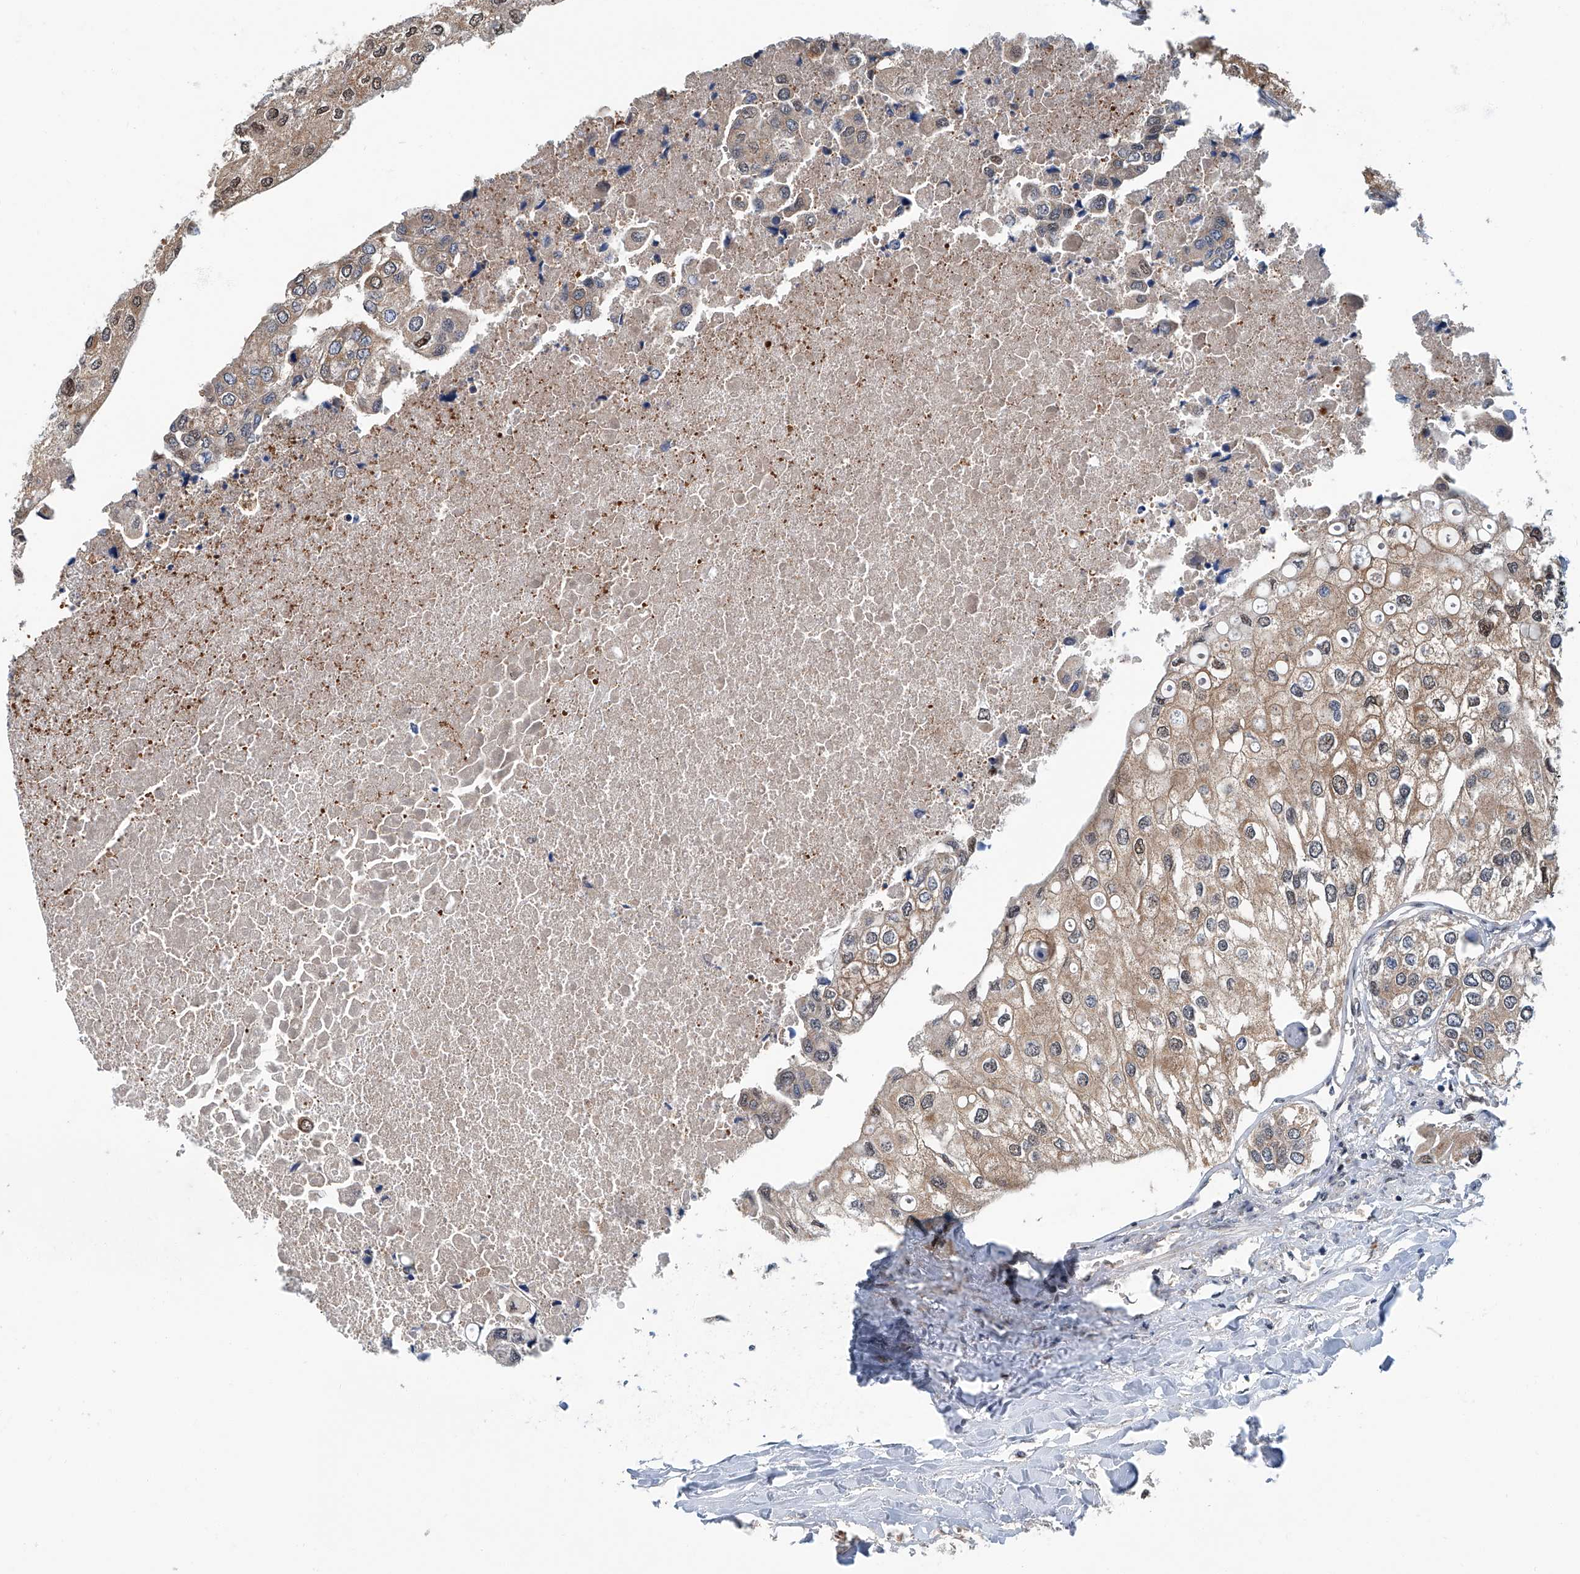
{"staining": {"intensity": "weak", "quantity": ">75%", "location": "cytoplasmic/membranous"}, "tissue": "urothelial cancer", "cell_type": "Tumor cells", "image_type": "cancer", "snomed": [{"axis": "morphology", "description": "Urothelial carcinoma, High grade"}, {"axis": "topography", "description": "Urinary bladder"}], "caption": "Human urothelial carcinoma (high-grade) stained for a protein (brown) displays weak cytoplasmic/membranous positive expression in approximately >75% of tumor cells.", "gene": "CLK1", "patient": {"sex": "male", "age": 64}}